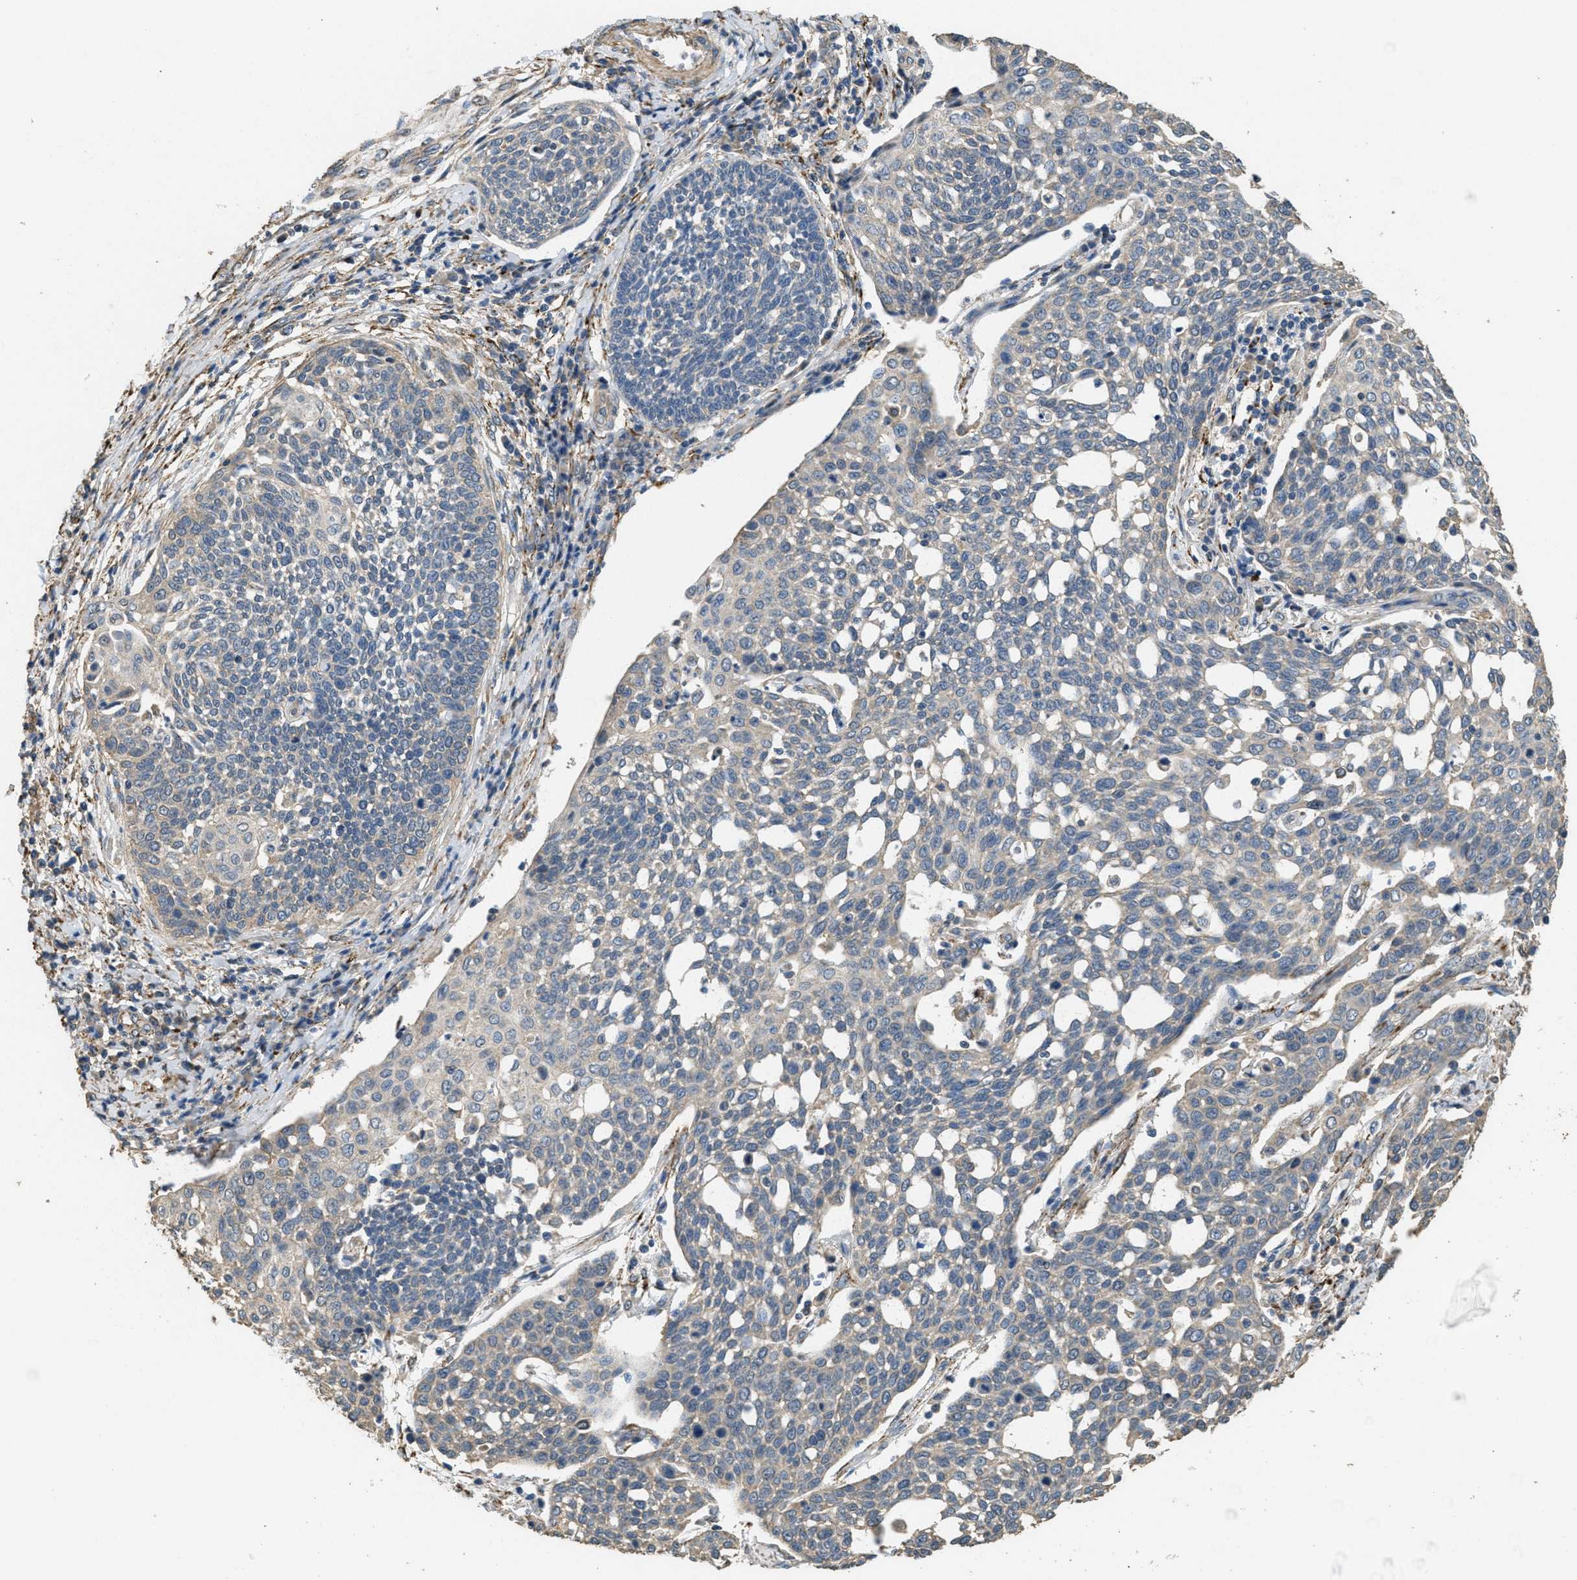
{"staining": {"intensity": "negative", "quantity": "none", "location": "none"}, "tissue": "cervical cancer", "cell_type": "Tumor cells", "image_type": "cancer", "snomed": [{"axis": "morphology", "description": "Squamous cell carcinoma, NOS"}, {"axis": "topography", "description": "Cervix"}], "caption": "Immunohistochemistry (IHC) image of neoplastic tissue: human cervical cancer stained with DAB (3,3'-diaminobenzidine) exhibits no significant protein staining in tumor cells. Nuclei are stained in blue.", "gene": "THBS2", "patient": {"sex": "female", "age": 34}}